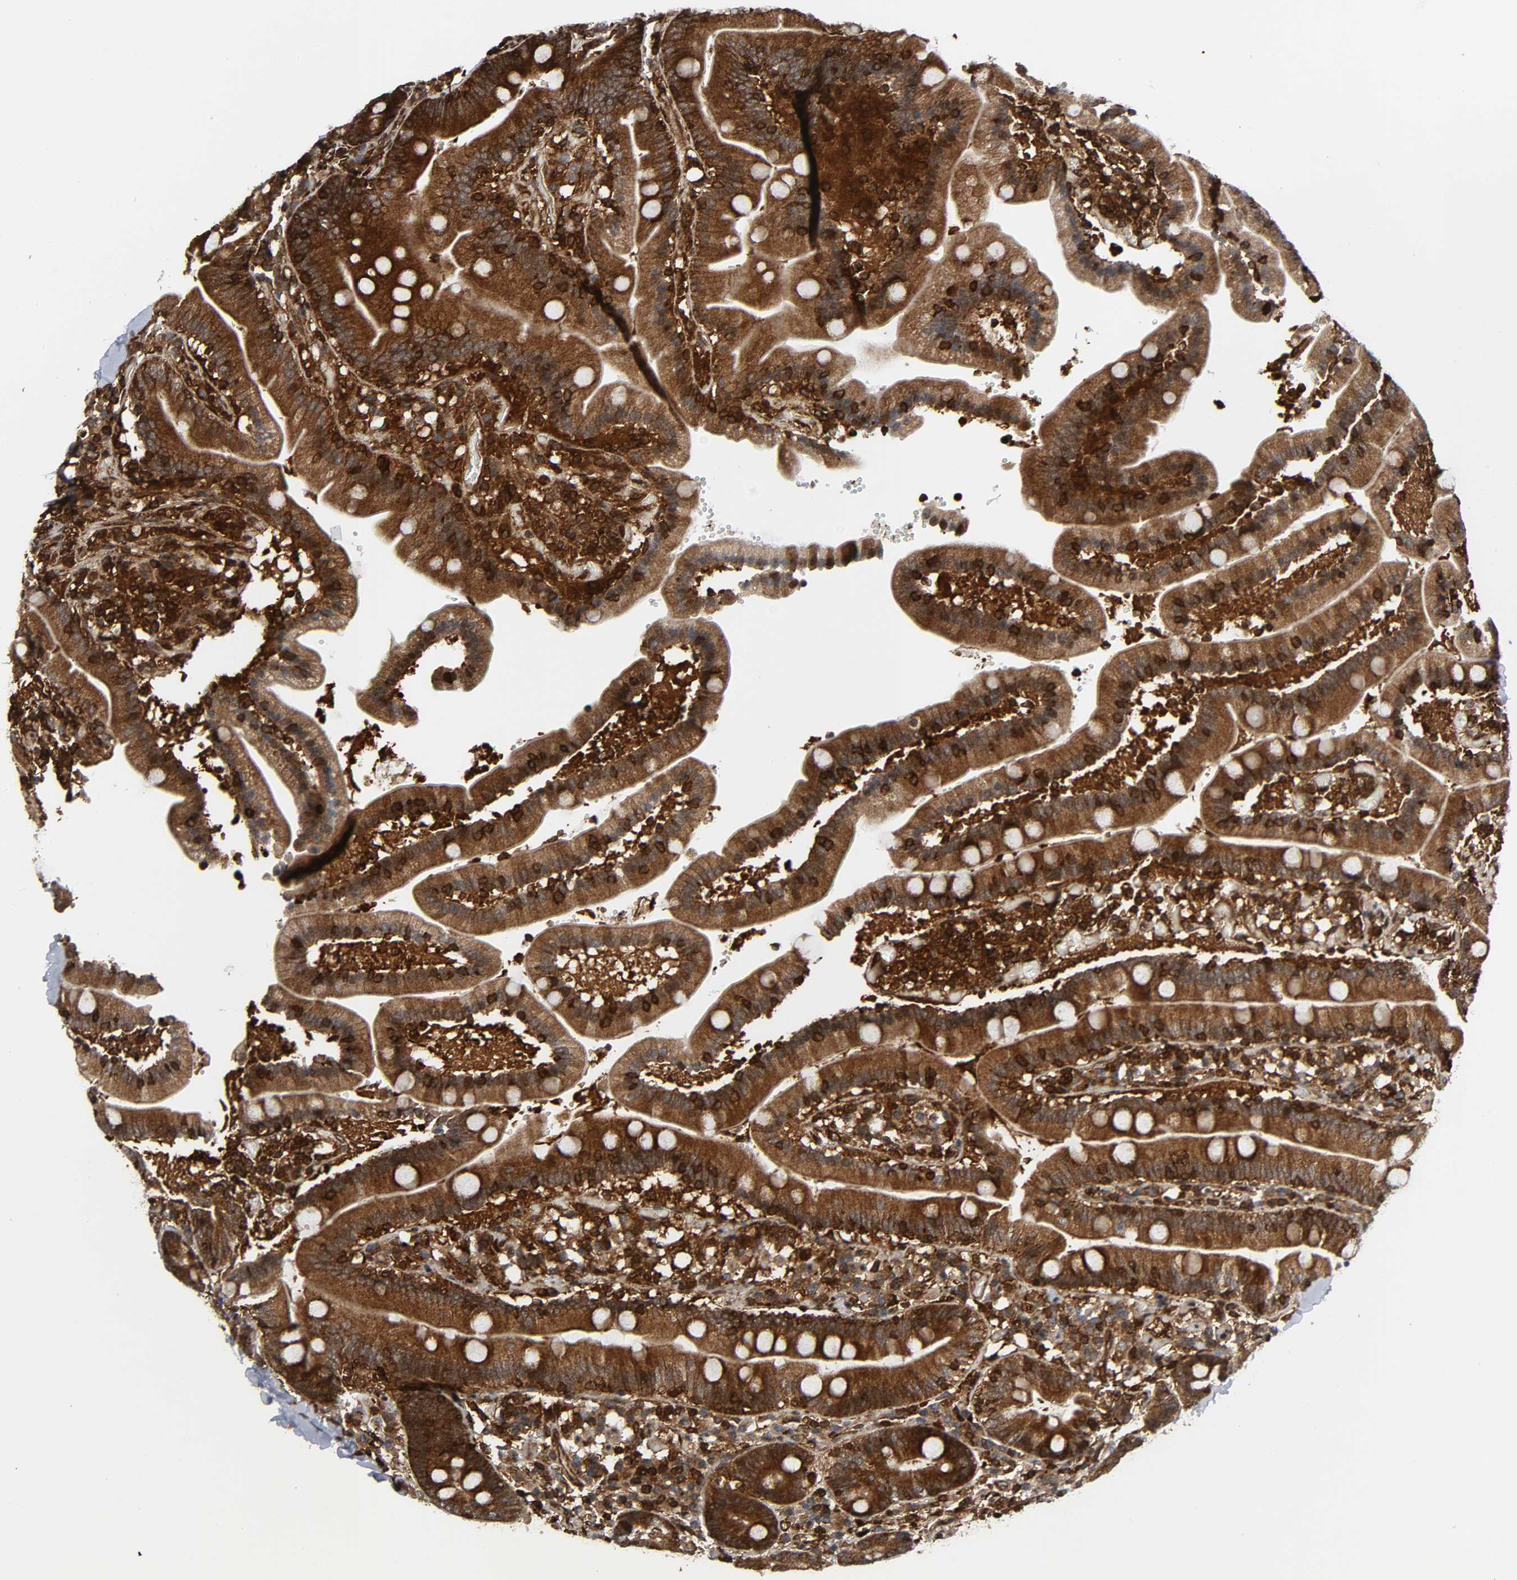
{"staining": {"intensity": "strong", "quantity": ">75%", "location": "cytoplasmic/membranous"}, "tissue": "duodenum", "cell_type": "Glandular cells", "image_type": "normal", "snomed": [{"axis": "morphology", "description": "Normal tissue, NOS"}, {"axis": "topography", "description": "Duodenum"}], "caption": "This image reveals IHC staining of normal human duodenum, with high strong cytoplasmic/membranous positivity in approximately >75% of glandular cells.", "gene": "MAPK1", "patient": {"sex": "male", "age": 66}}